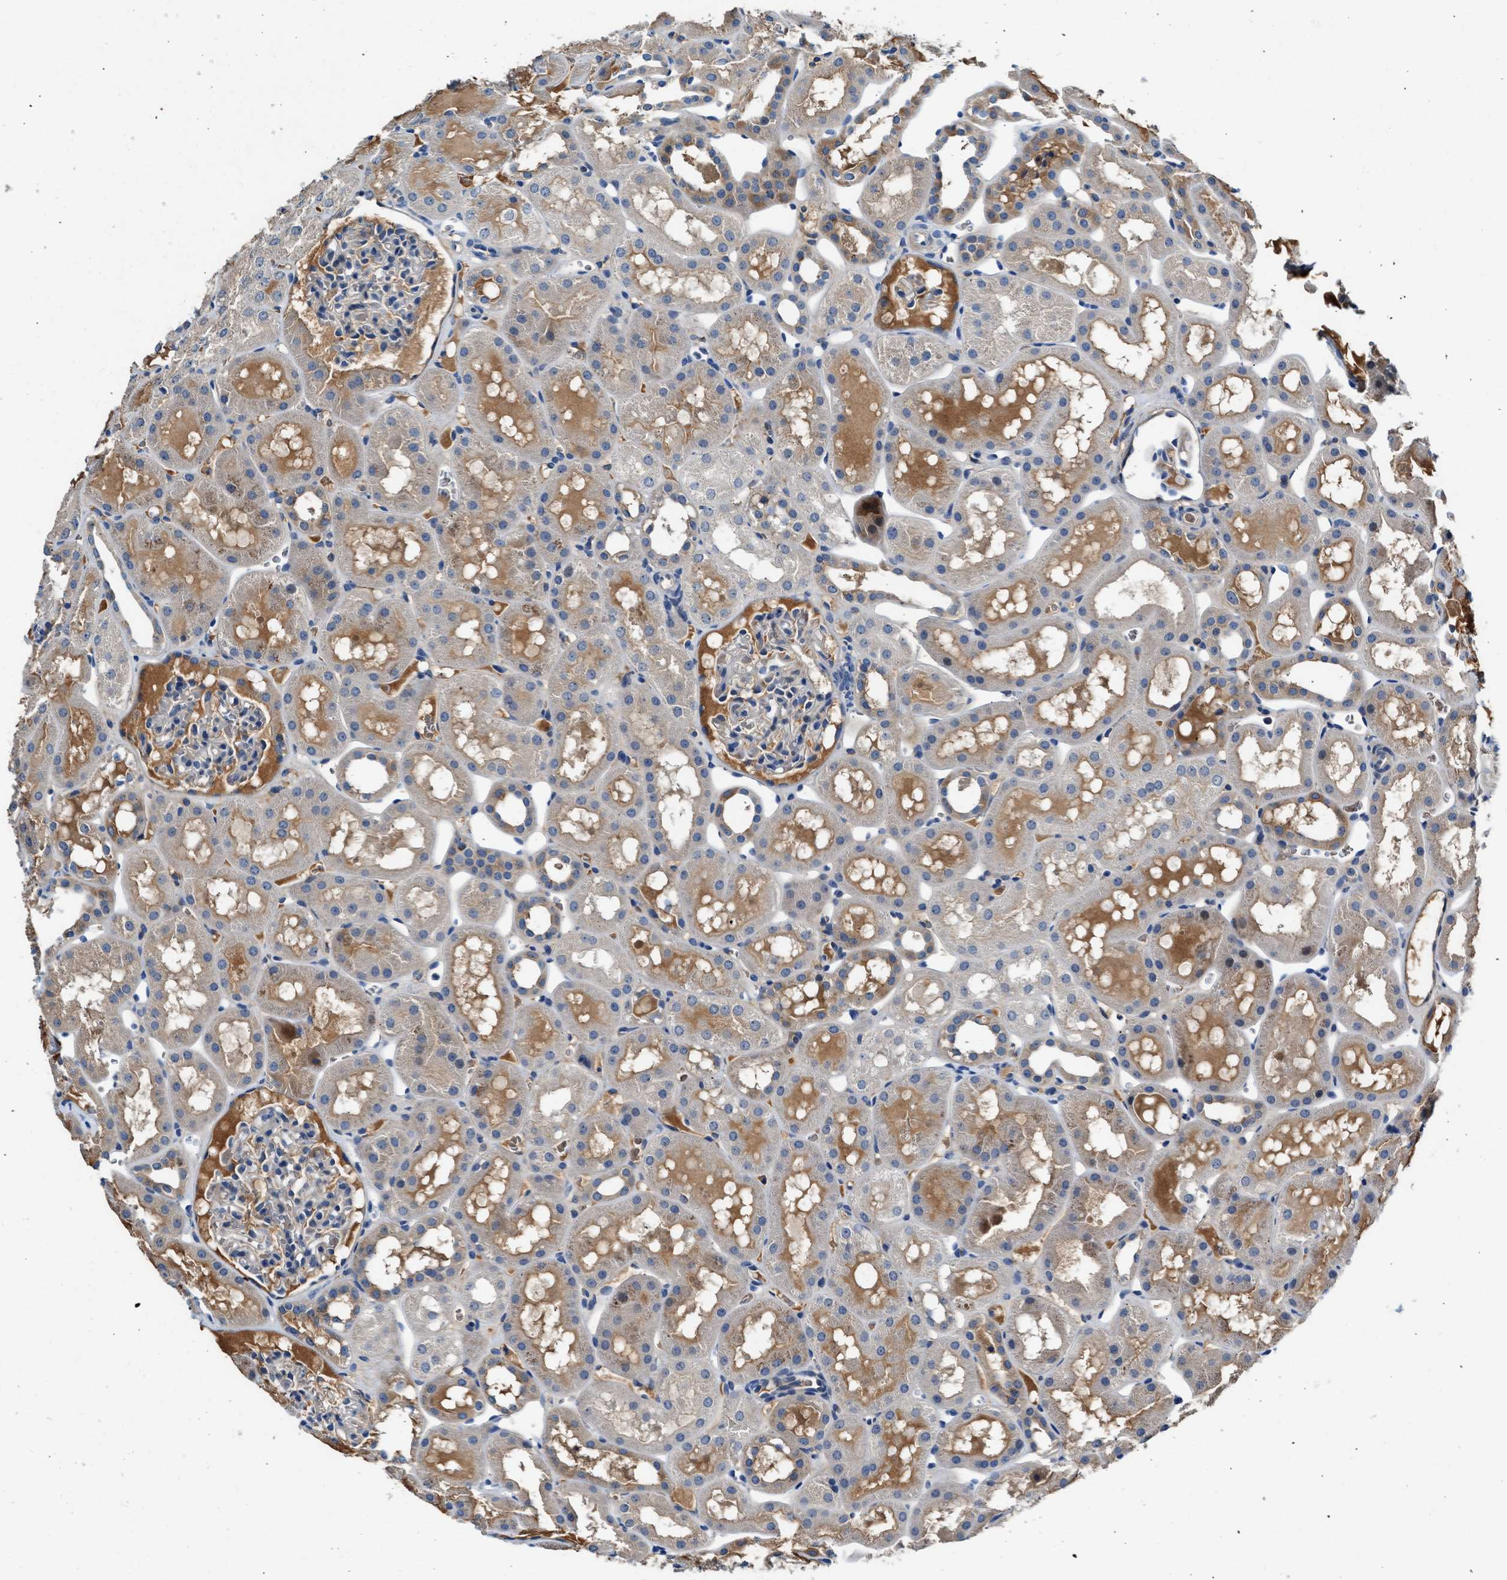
{"staining": {"intensity": "weak", "quantity": "<25%", "location": "cytoplasmic/membranous"}, "tissue": "kidney", "cell_type": "Cells in glomeruli", "image_type": "normal", "snomed": [{"axis": "morphology", "description": "Normal tissue, NOS"}, {"axis": "topography", "description": "Kidney"}, {"axis": "topography", "description": "Urinary bladder"}], "caption": "Immunohistochemical staining of unremarkable human kidney shows no significant expression in cells in glomeruli. (DAB (3,3'-diaminobenzidine) immunohistochemistry with hematoxylin counter stain).", "gene": "RWDD2B", "patient": {"sex": "male", "age": 16}}